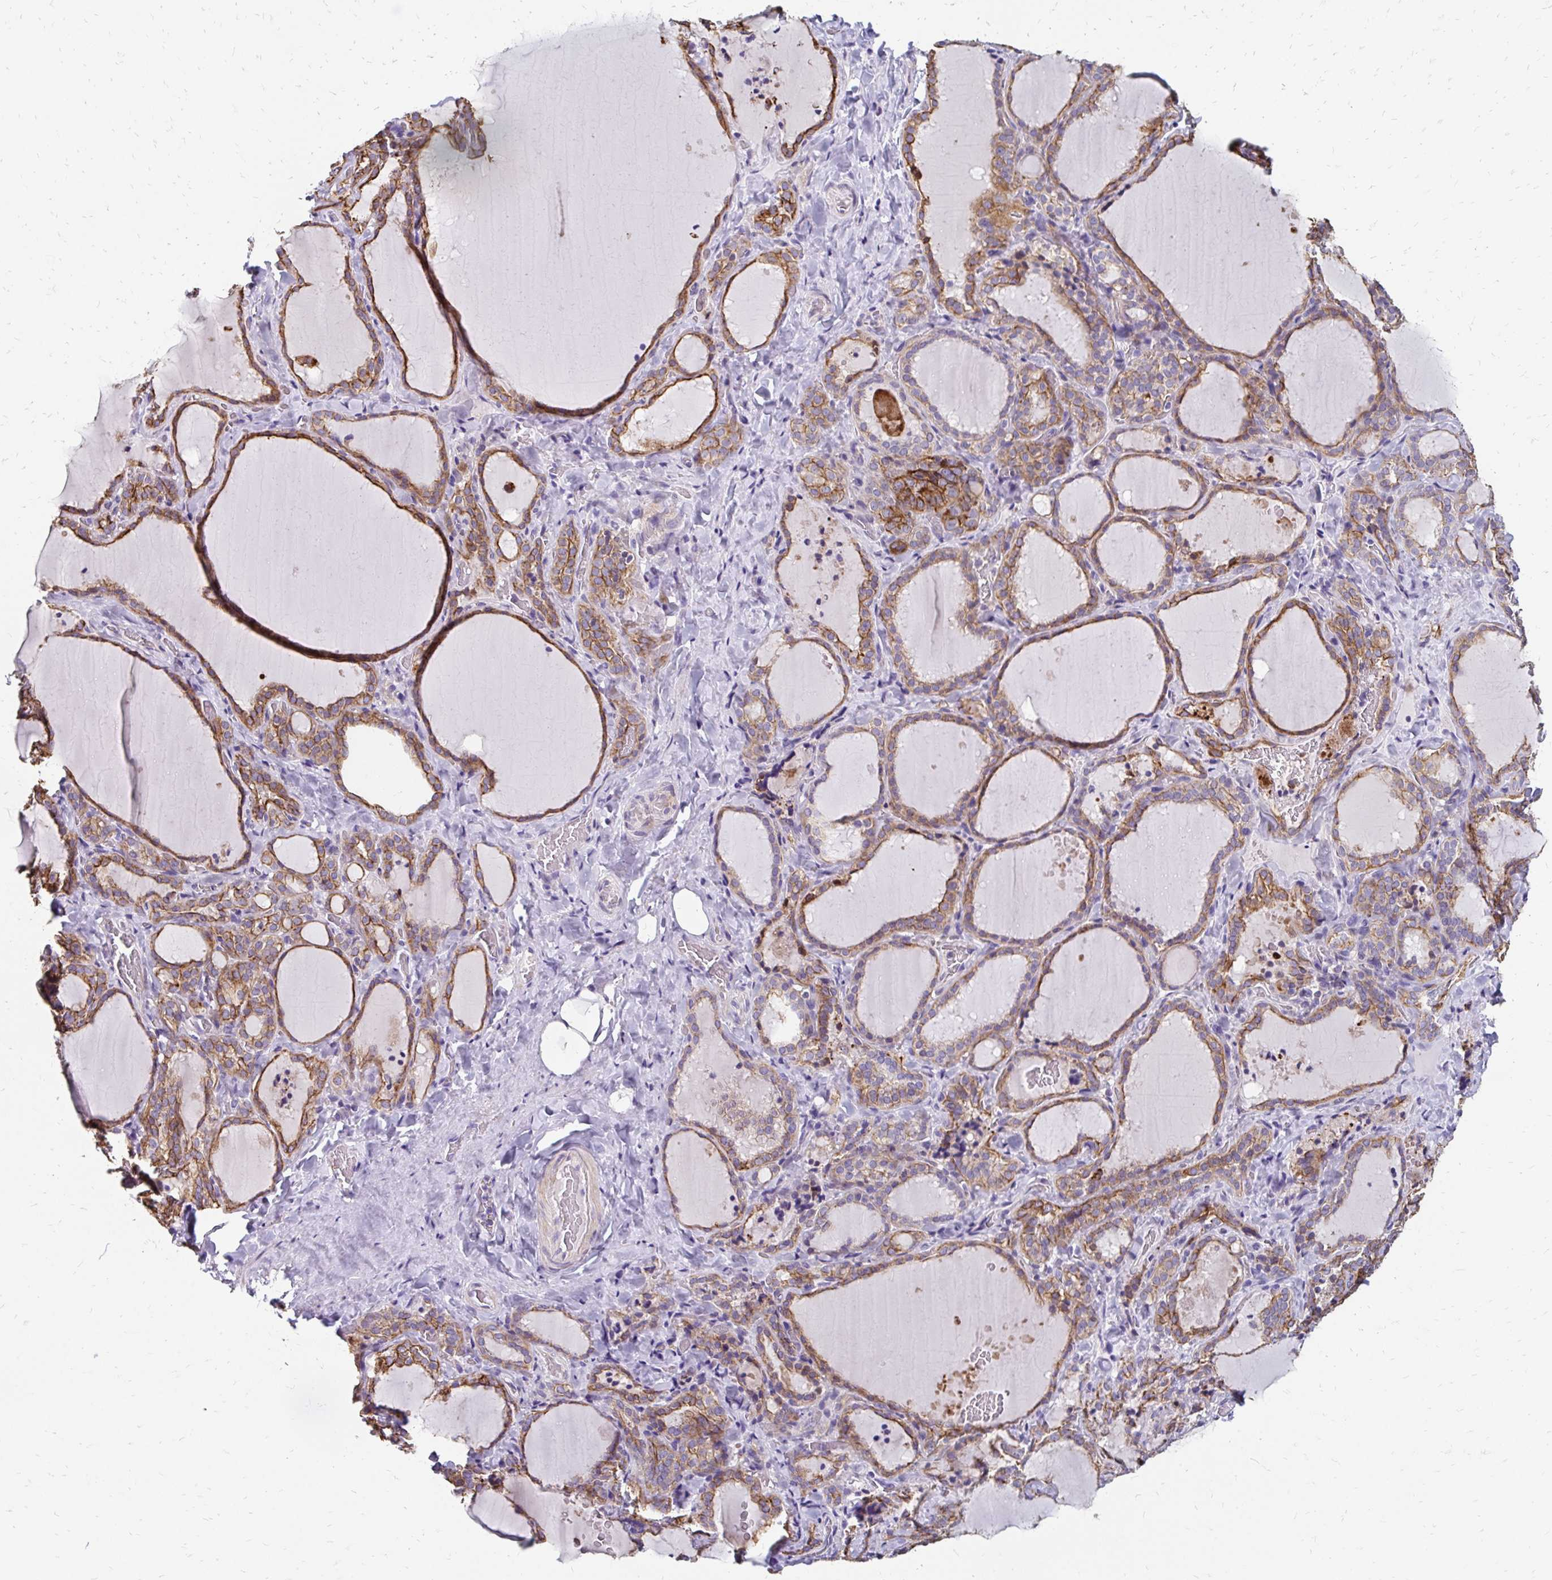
{"staining": {"intensity": "moderate", "quantity": ">75%", "location": "cytoplasmic/membranous"}, "tissue": "thyroid gland", "cell_type": "Glandular cells", "image_type": "normal", "snomed": [{"axis": "morphology", "description": "Normal tissue, NOS"}, {"axis": "topography", "description": "Thyroid gland"}], "caption": "Immunohistochemistry image of benign thyroid gland: thyroid gland stained using immunohistochemistry shows medium levels of moderate protein expression localized specifically in the cytoplasmic/membranous of glandular cells, appearing as a cytoplasmic/membranous brown color.", "gene": "DTNB", "patient": {"sex": "female", "age": 22}}